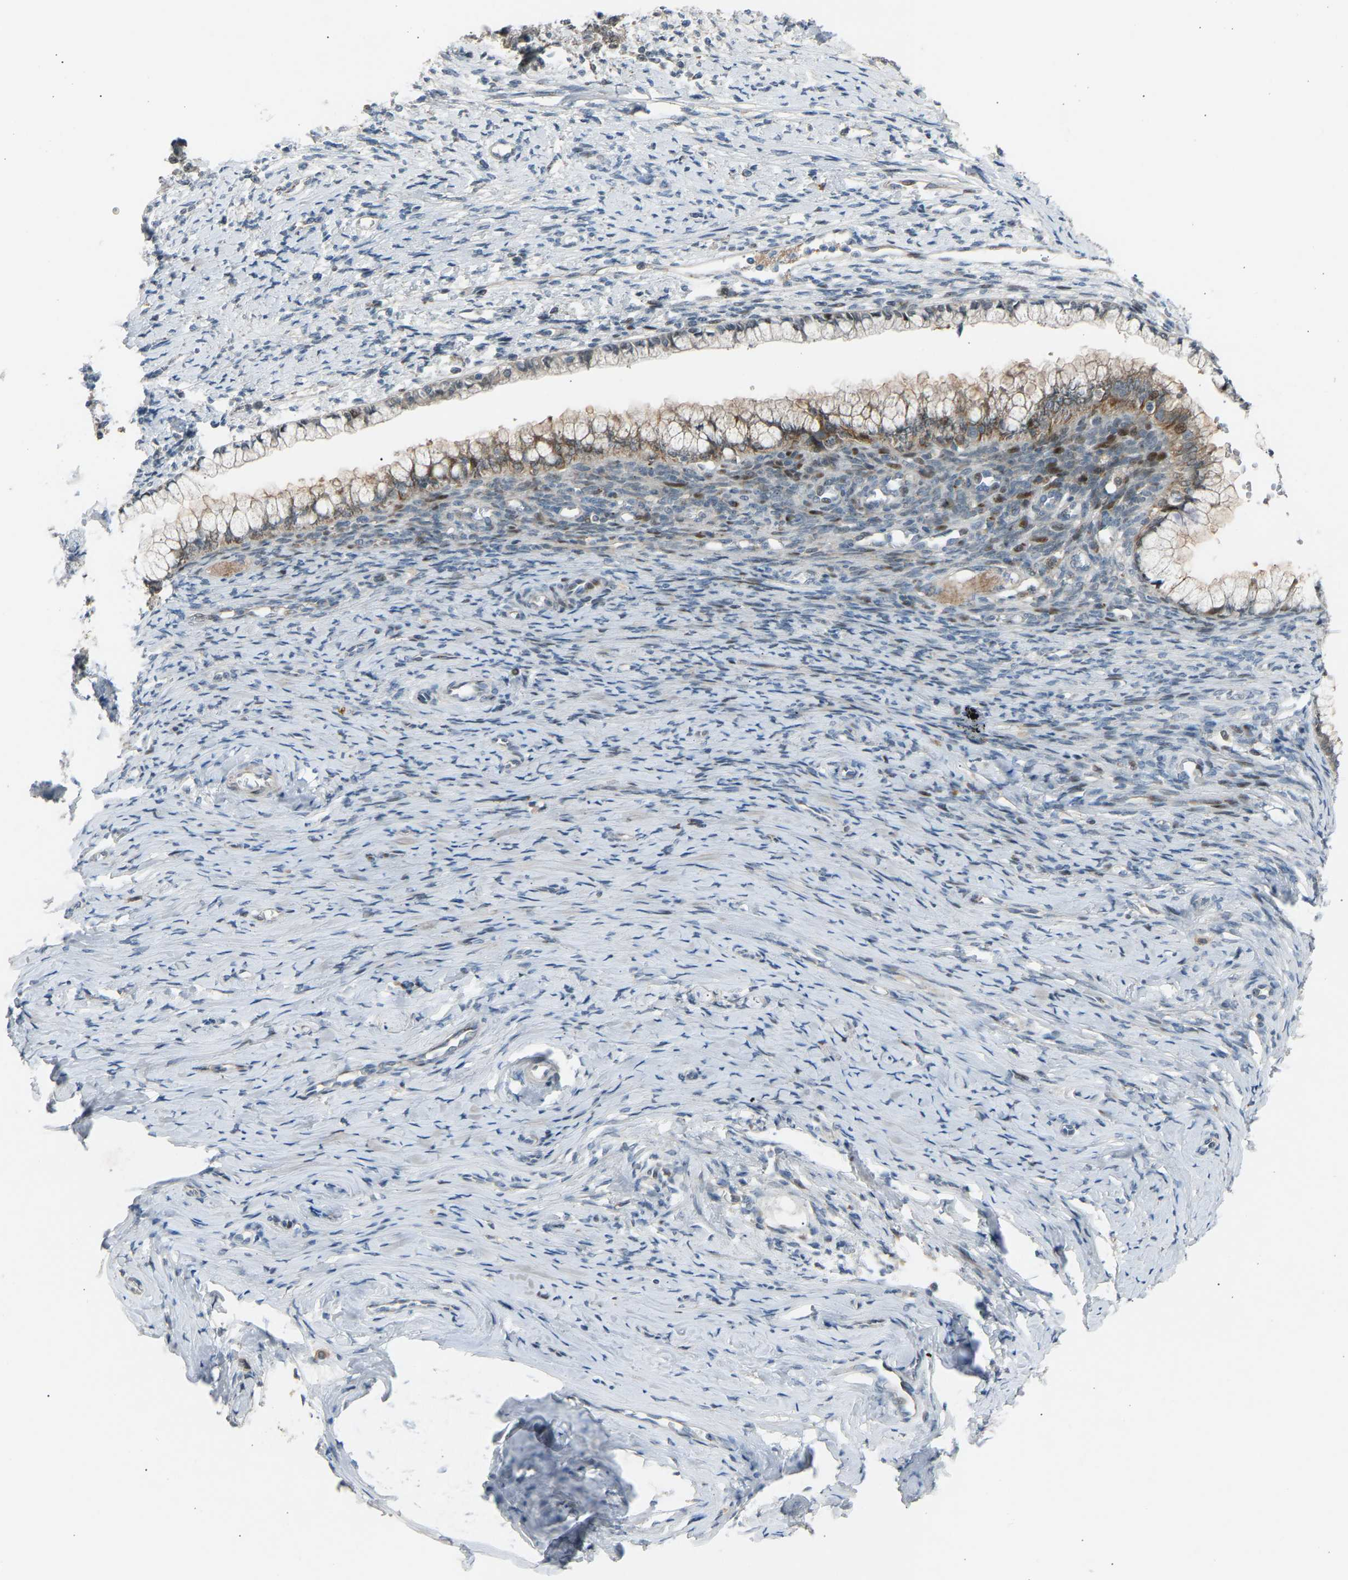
{"staining": {"intensity": "weak", "quantity": "<25%", "location": "nuclear"}, "tissue": "cervical cancer", "cell_type": "Tumor cells", "image_type": "cancer", "snomed": [{"axis": "morphology", "description": "Squamous cell carcinoma, NOS"}, {"axis": "topography", "description": "Cervix"}], "caption": "Immunohistochemistry (IHC) micrograph of neoplastic tissue: human cervical cancer (squamous cell carcinoma) stained with DAB (3,3'-diaminobenzidine) demonstrates no significant protein expression in tumor cells. The staining is performed using DAB brown chromogen with nuclei counter-stained in using hematoxylin.", "gene": "VPS41", "patient": {"sex": "female", "age": 63}}